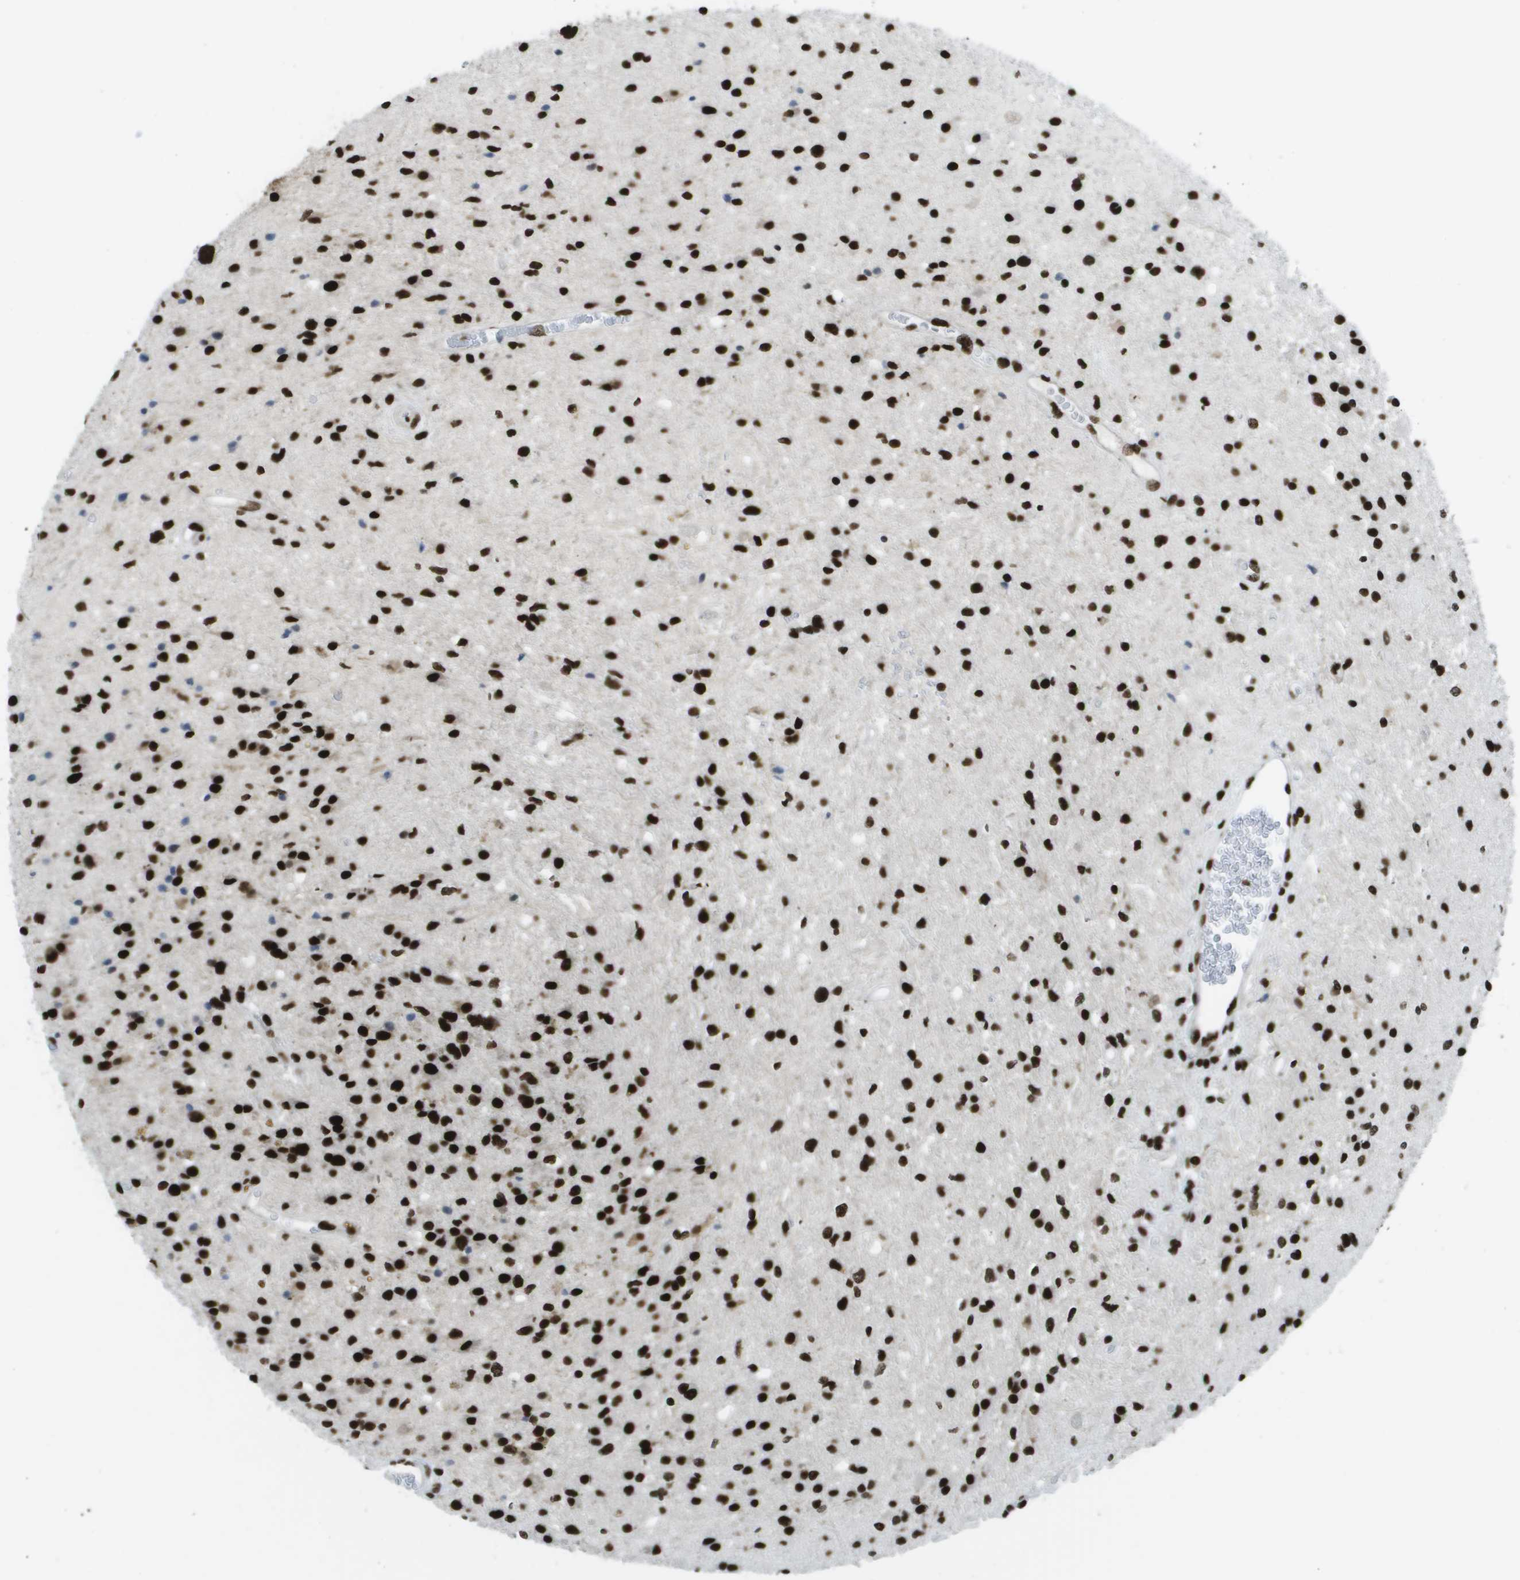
{"staining": {"intensity": "strong", "quantity": ">75%", "location": "nuclear"}, "tissue": "glioma", "cell_type": "Tumor cells", "image_type": "cancer", "snomed": [{"axis": "morphology", "description": "Glioma, malignant, High grade"}, {"axis": "topography", "description": "Brain"}], "caption": "There is high levels of strong nuclear staining in tumor cells of glioma, as demonstrated by immunohistochemical staining (brown color).", "gene": "GLYR1", "patient": {"sex": "male", "age": 33}}